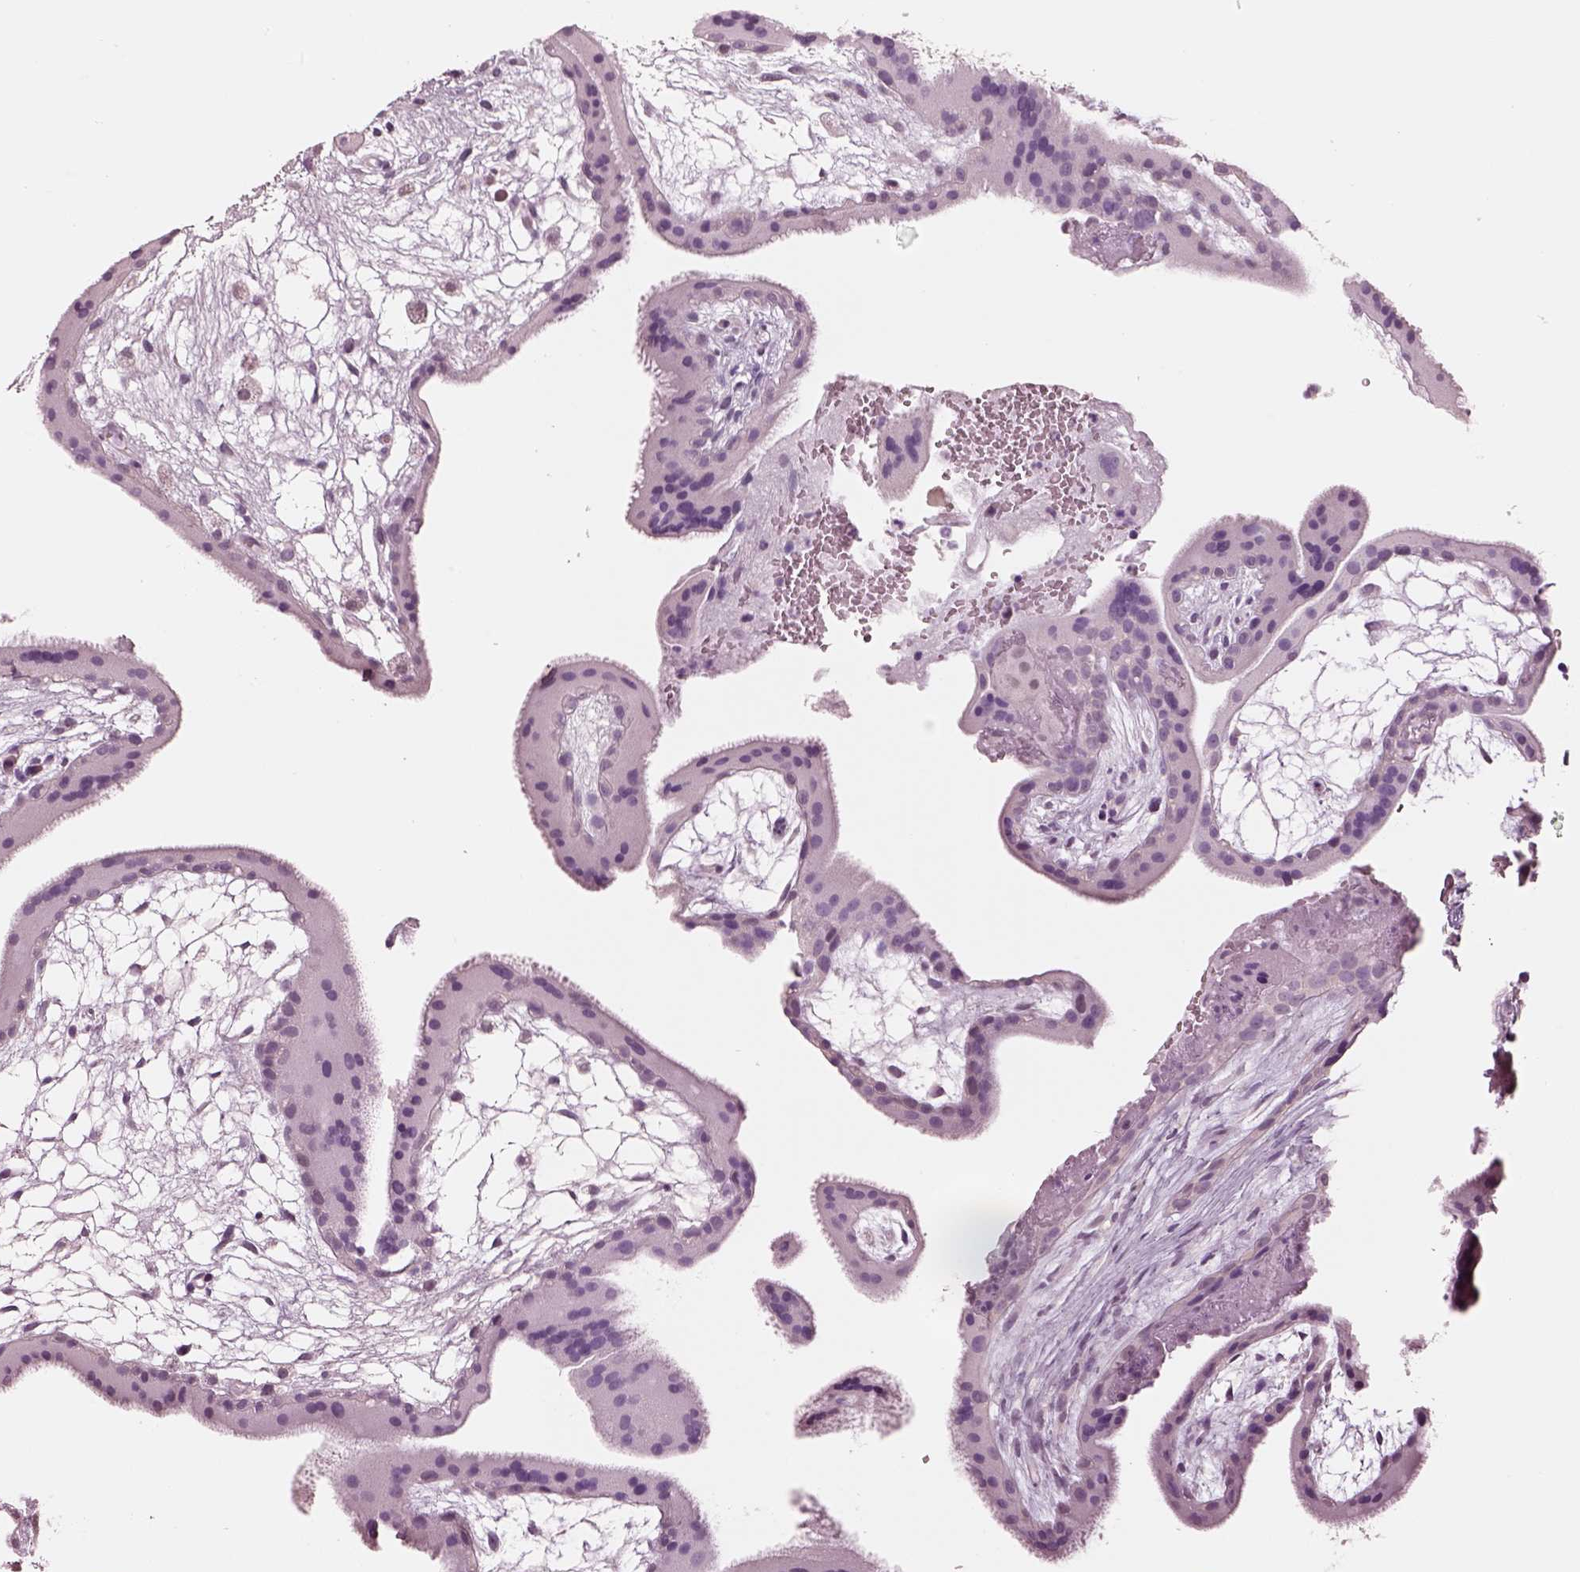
{"staining": {"intensity": "negative", "quantity": "none", "location": "none"}, "tissue": "placenta", "cell_type": "Decidual cells", "image_type": "normal", "snomed": [{"axis": "morphology", "description": "Normal tissue, NOS"}, {"axis": "topography", "description": "Placenta"}], "caption": "Decidual cells are negative for brown protein staining in normal placenta. (DAB IHC, high magnification).", "gene": "ELSPBP1", "patient": {"sex": "female", "age": 19}}